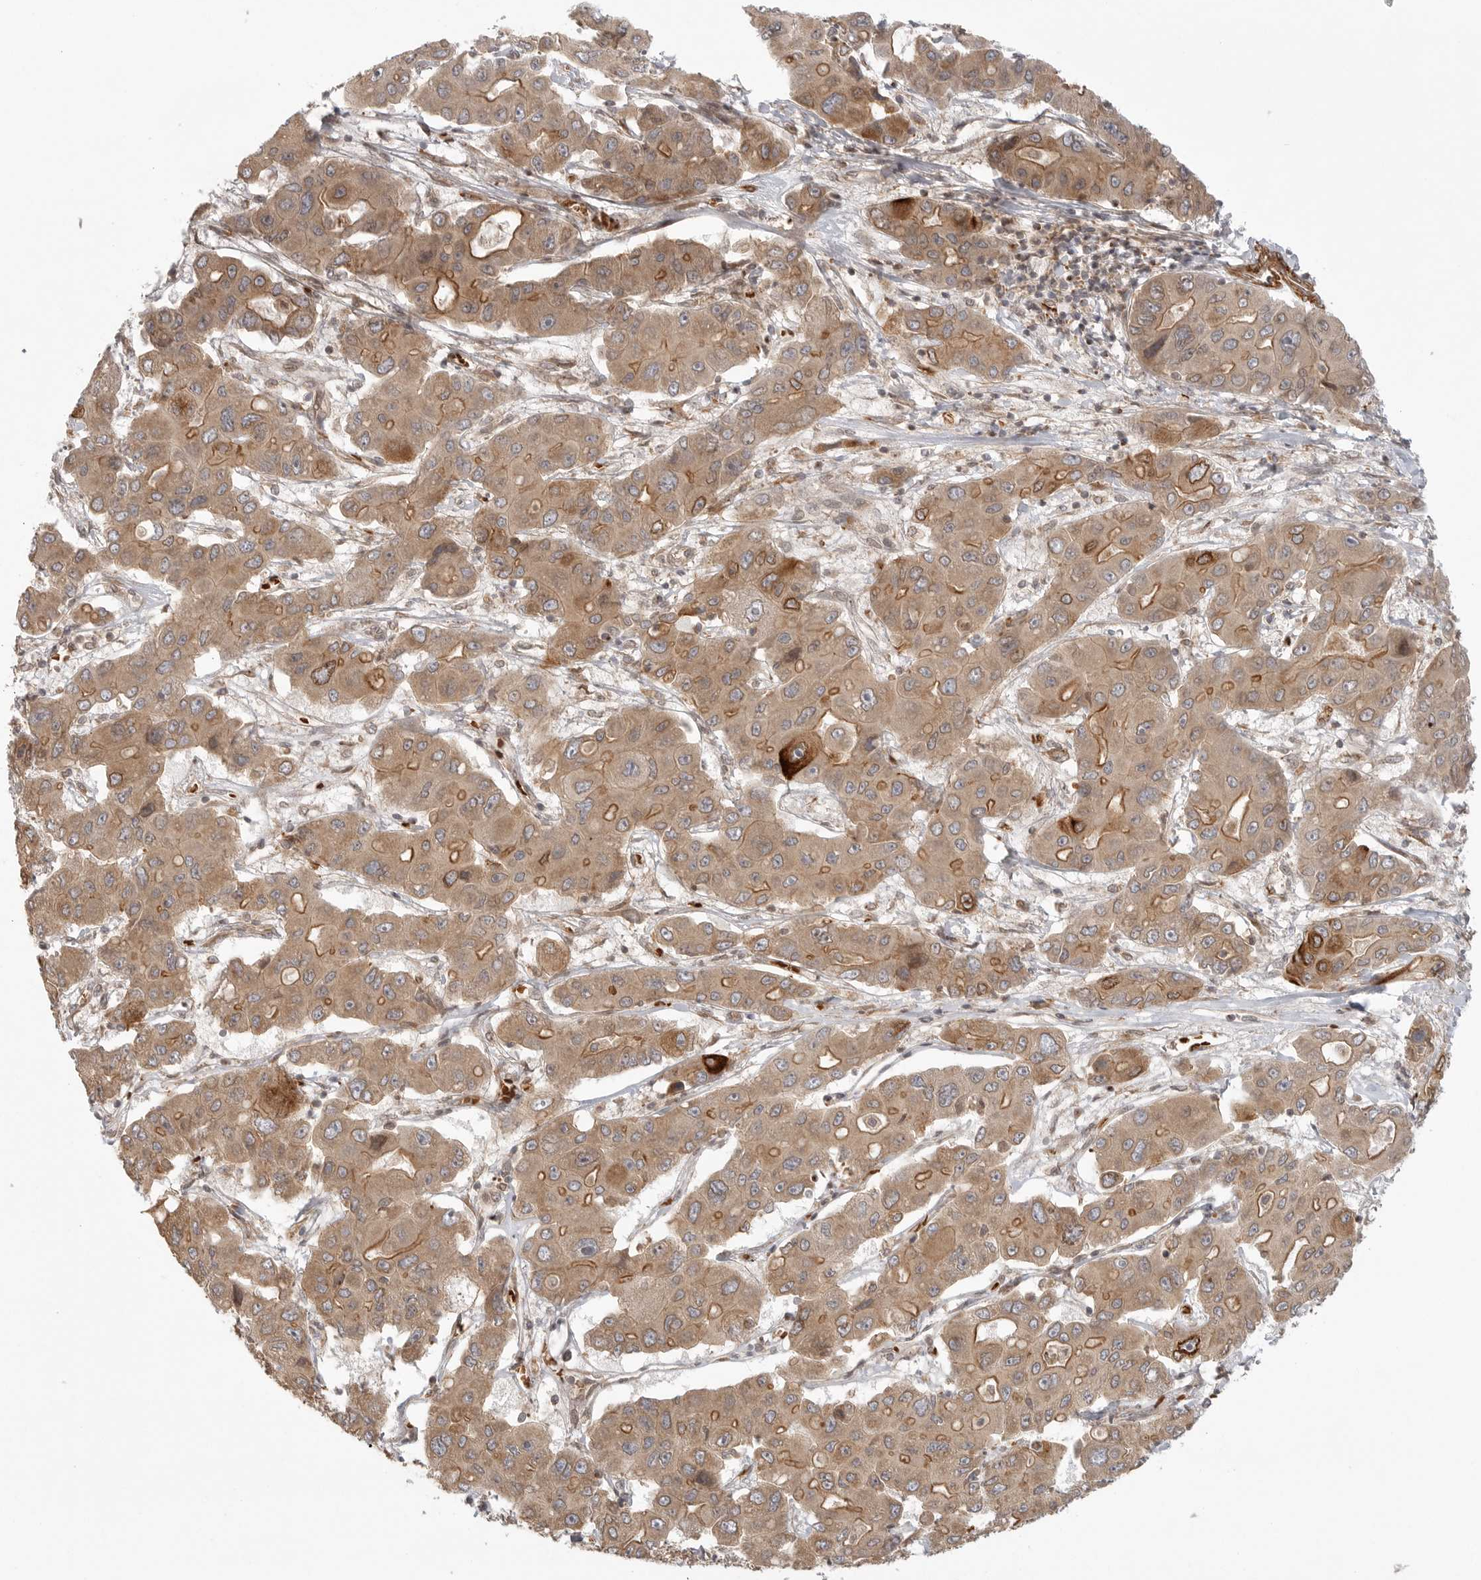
{"staining": {"intensity": "moderate", "quantity": ">75%", "location": "cytoplasmic/membranous"}, "tissue": "liver cancer", "cell_type": "Tumor cells", "image_type": "cancer", "snomed": [{"axis": "morphology", "description": "Cholangiocarcinoma"}, {"axis": "topography", "description": "Liver"}], "caption": "Human liver cancer stained for a protein (brown) reveals moderate cytoplasmic/membranous positive positivity in approximately >75% of tumor cells.", "gene": "CCPG1", "patient": {"sex": "male", "age": 67}}